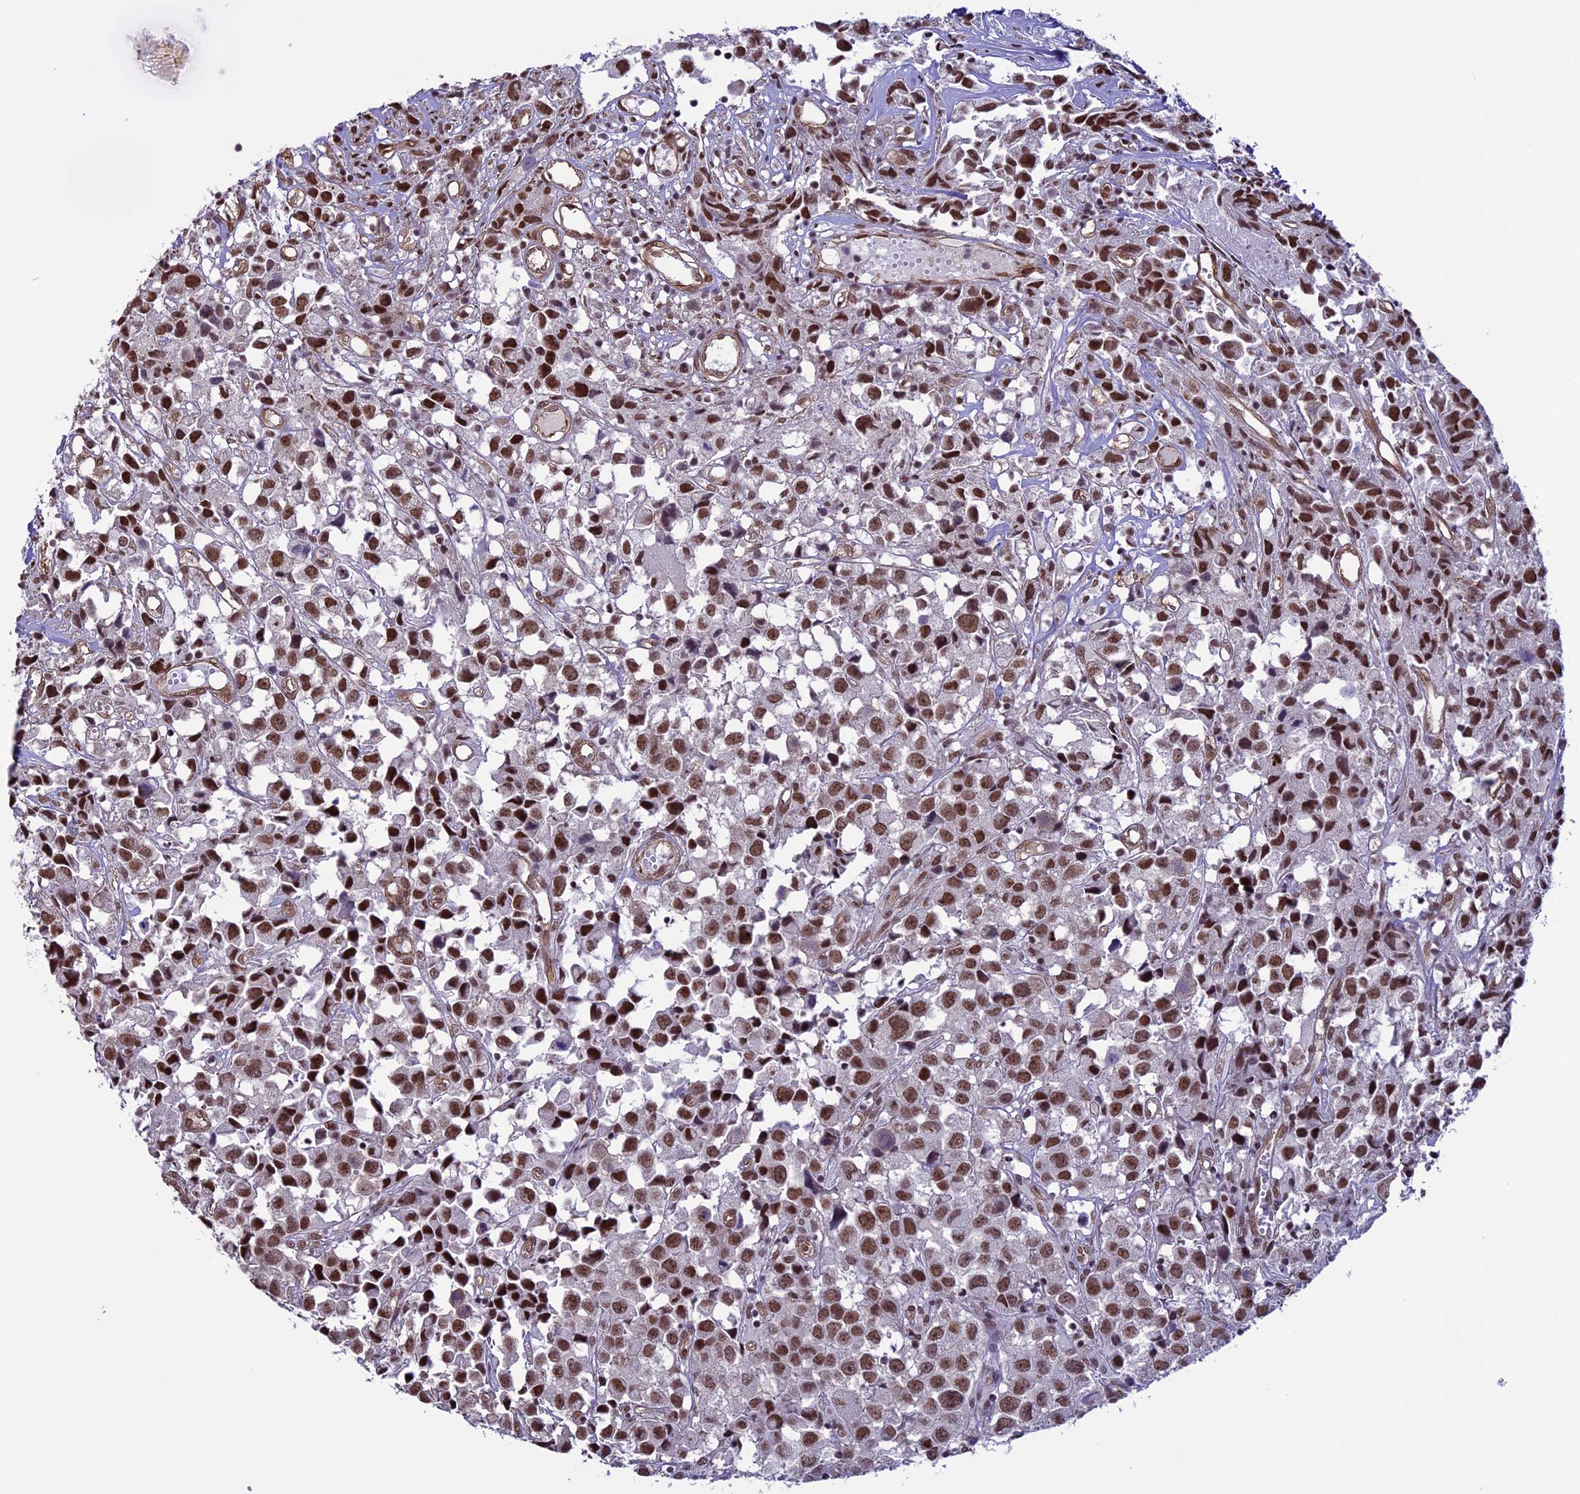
{"staining": {"intensity": "moderate", "quantity": ">75%", "location": "nuclear"}, "tissue": "urothelial cancer", "cell_type": "Tumor cells", "image_type": "cancer", "snomed": [{"axis": "morphology", "description": "Urothelial carcinoma, High grade"}, {"axis": "topography", "description": "Urinary bladder"}], "caption": "Approximately >75% of tumor cells in human high-grade urothelial carcinoma display moderate nuclear protein staining as visualized by brown immunohistochemical staining.", "gene": "MPHOSPH8", "patient": {"sex": "female", "age": 75}}